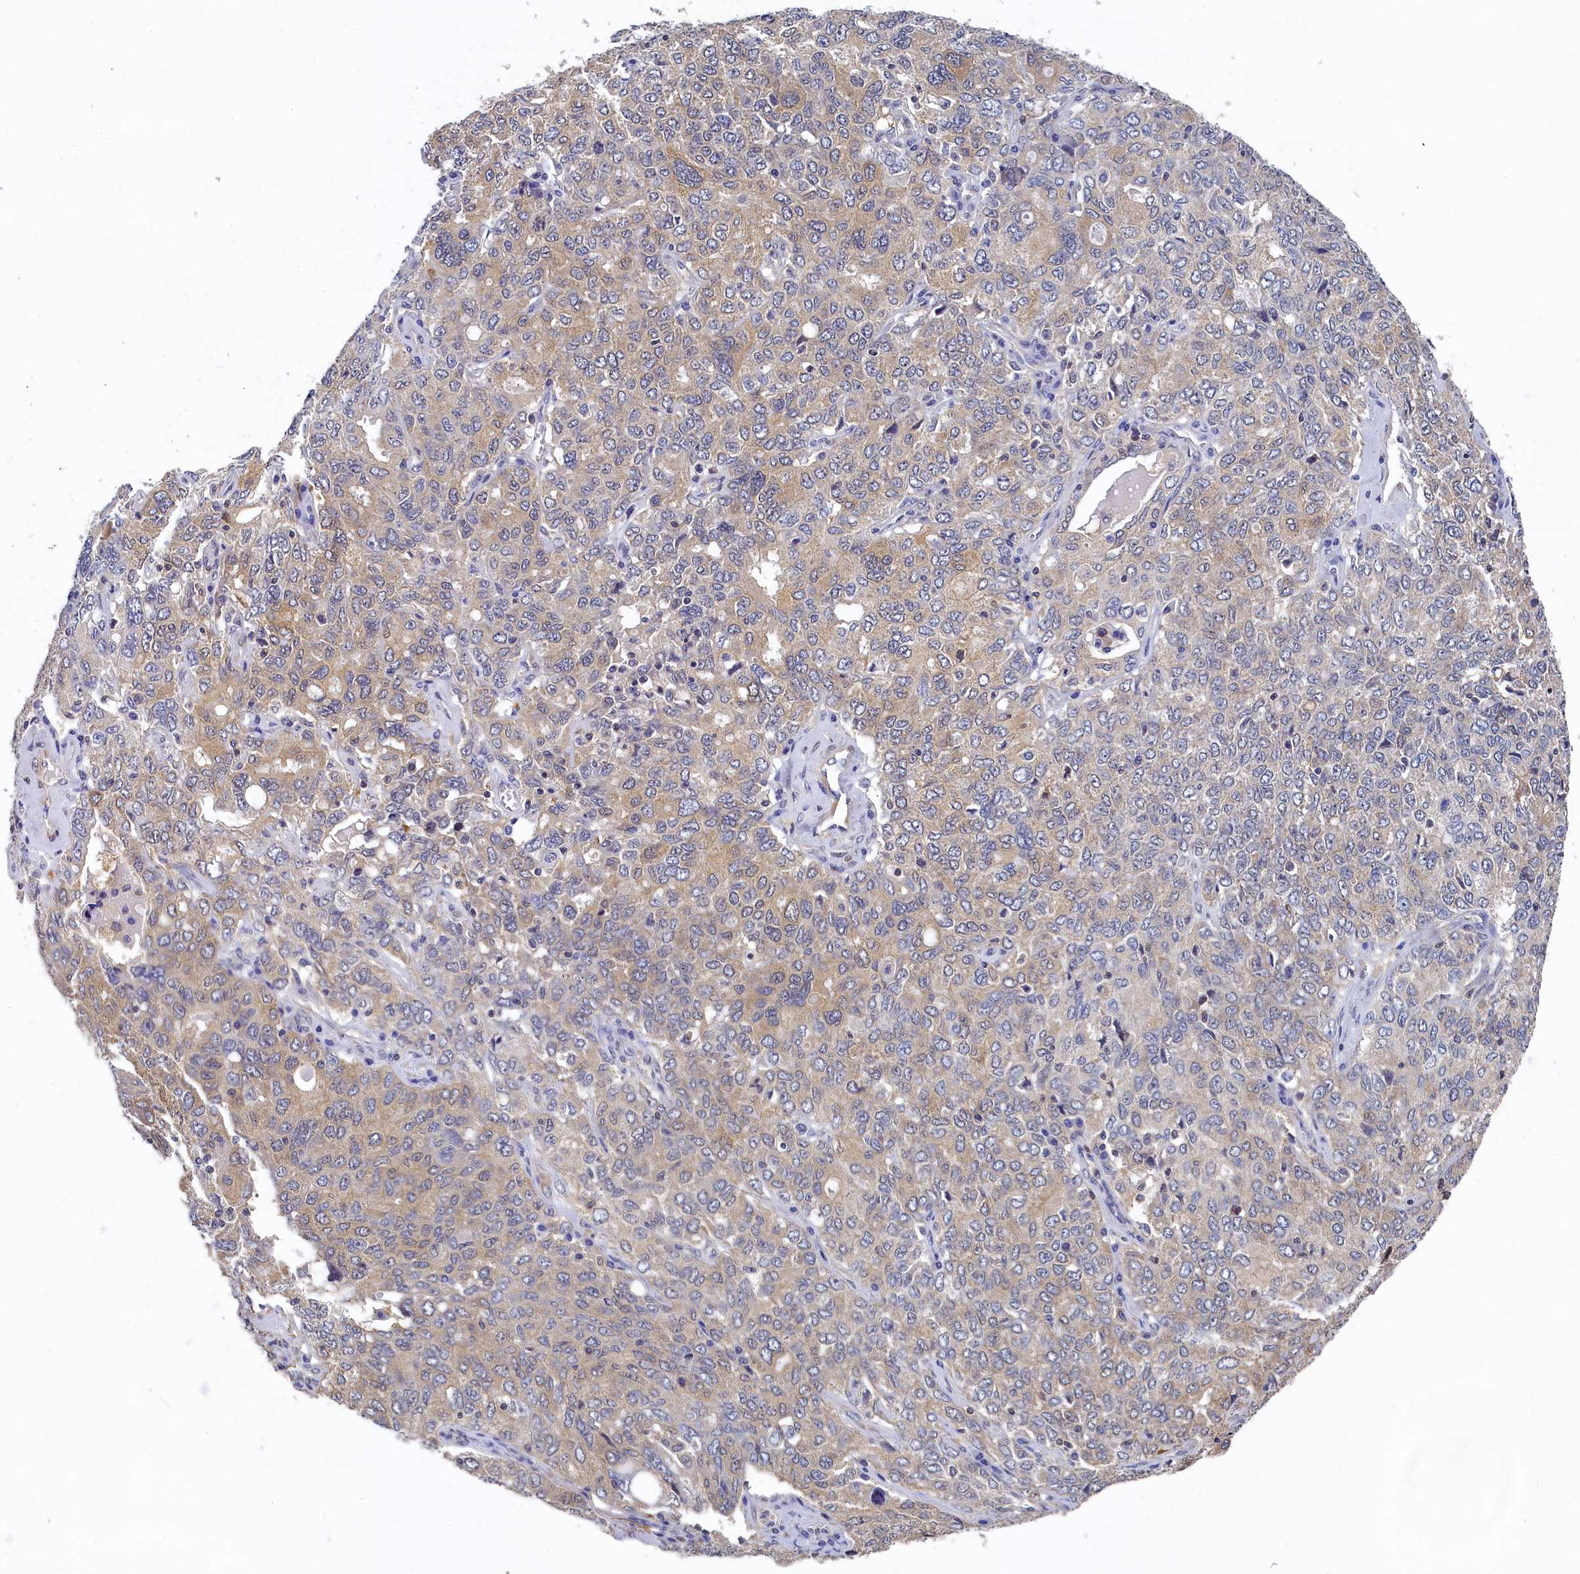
{"staining": {"intensity": "weak", "quantity": "<25%", "location": "cytoplasmic/membranous"}, "tissue": "ovarian cancer", "cell_type": "Tumor cells", "image_type": "cancer", "snomed": [{"axis": "morphology", "description": "Carcinoma, endometroid"}, {"axis": "topography", "description": "Ovary"}], "caption": "This is an immunohistochemistry (IHC) histopathology image of human ovarian cancer. There is no staining in tumor cells.", "gene": "TBCB", "patient": {"sex": "female", "age": 62}}